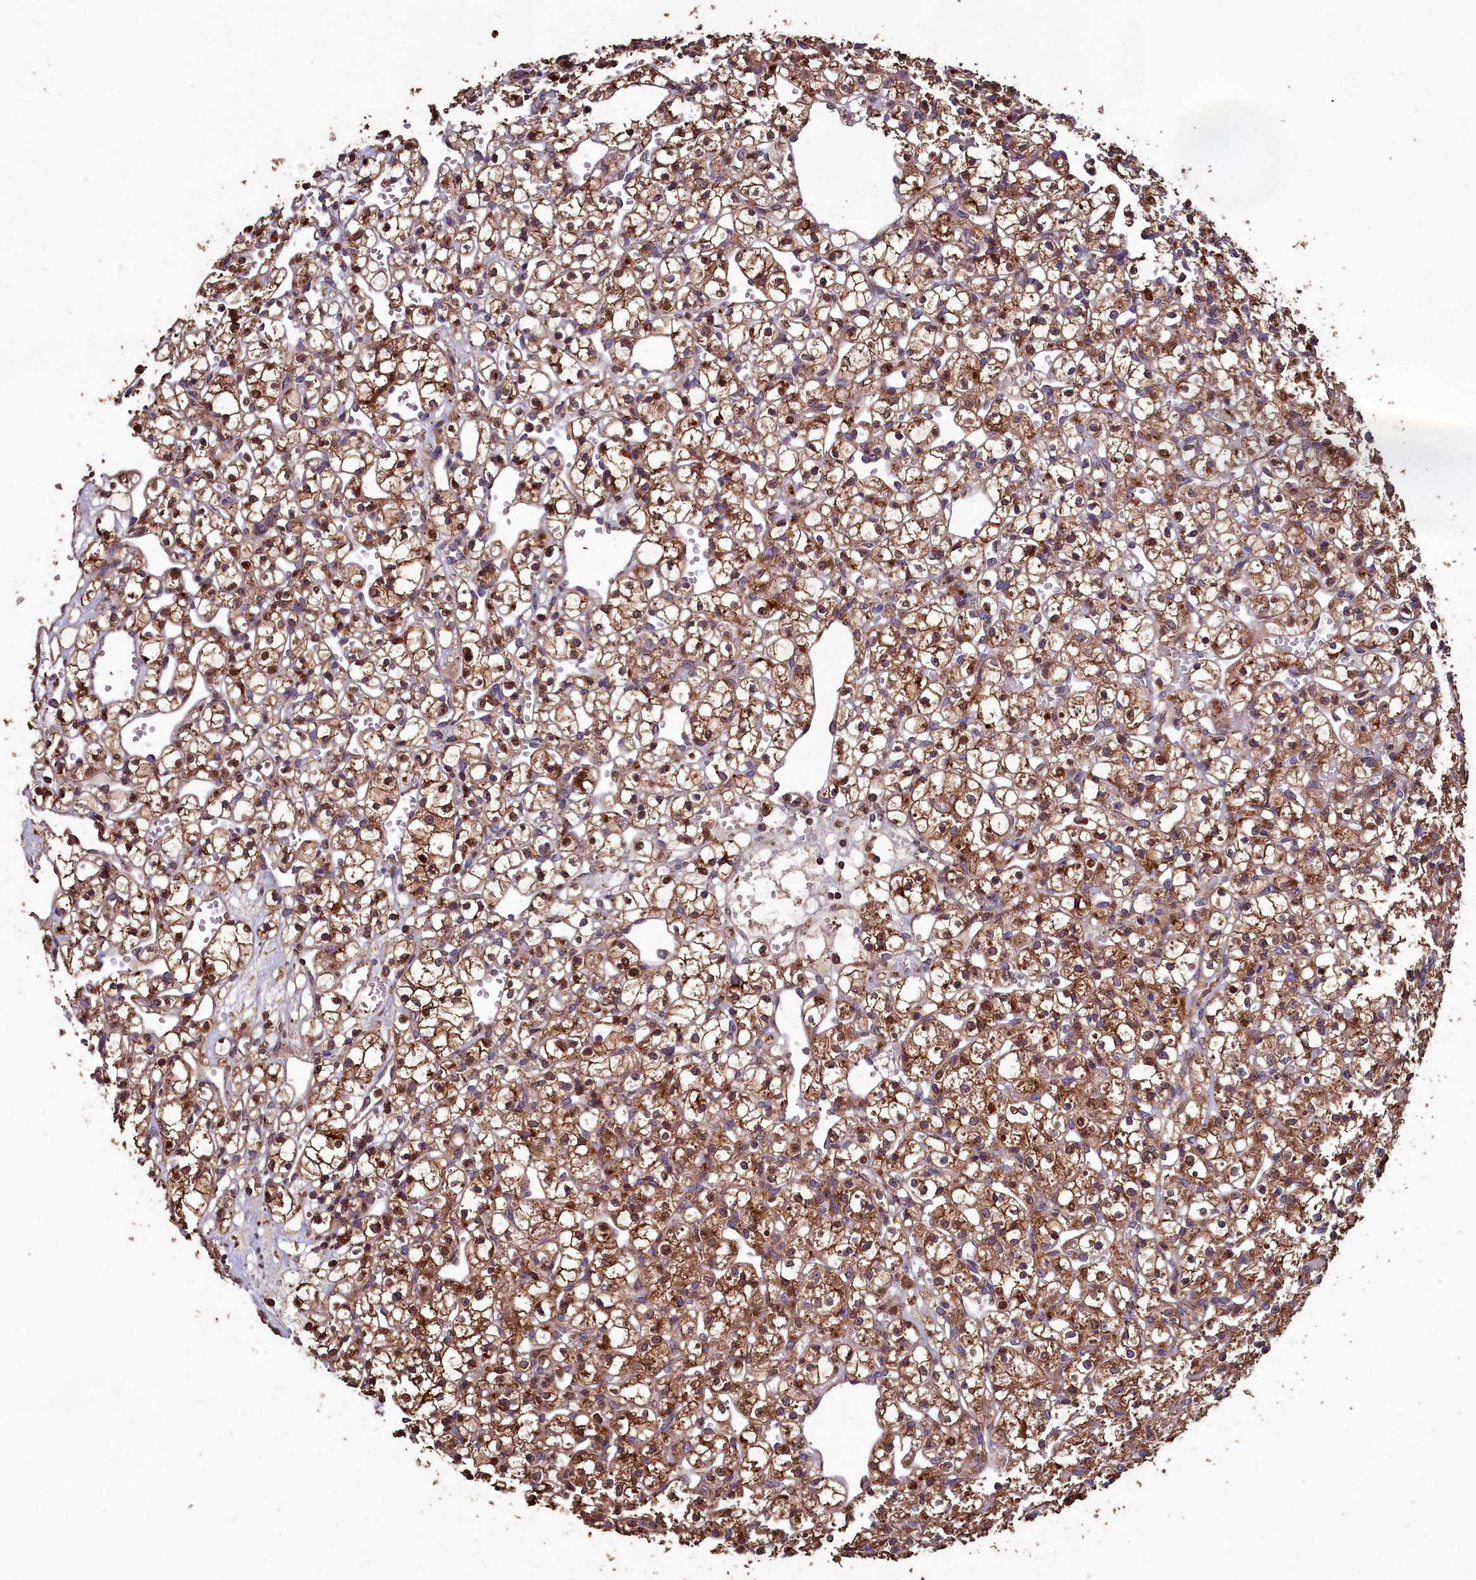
{"staining": {"intensity": "moderate", "quantity": ">75%", "location": "cytoplasmic/membranous"}, "tissue": "renal cancer", "cell_type": "Tumor cells", "image_type": "cancer", "snomed": [{"axis": "morphology", "description": "Adenocarcinoma, NOS"}, {"axis": "topography", "description": "Kidney"}], "caption": "IHC of adenocarcinoma (renal) shows medium levels of moderate cytoplasmic/membranous positivity in about >75% of tumor cells.", "gene": "TMEM98", "patient": {"sex": "female", "age": 59}}